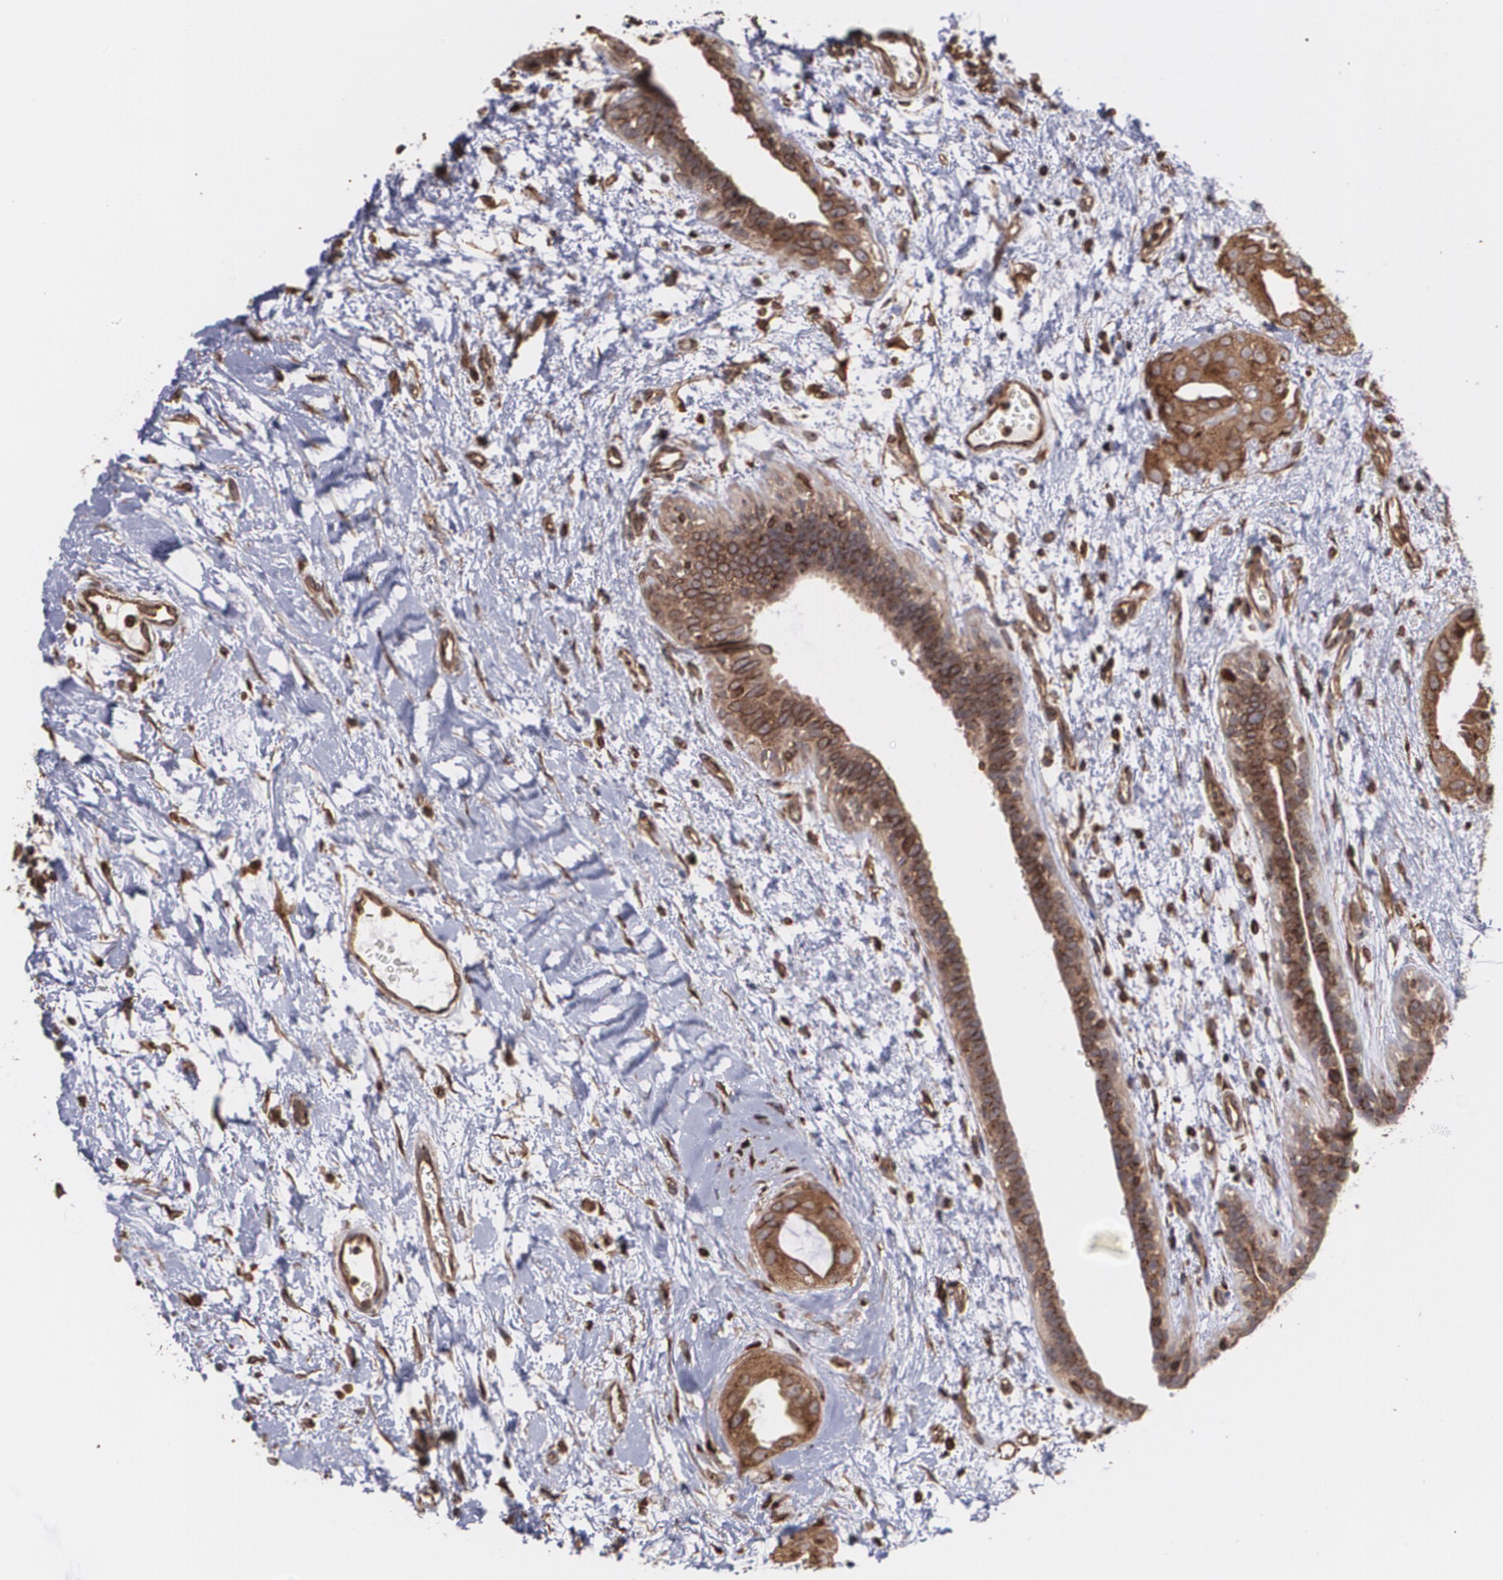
{"staining": {"intensity": "strong", "quantity": ">75%", "location": "cytoplasmic/membranous"}, "tissue": "breast cancer", "cell_type": "Tumor cells", "image_type": "cancer", "snomed": [{"axis": "morphology", "description": "Duct carcinoma"}, {"axis": "topography", "description": "Breast"}], "caption": "Immunohistochemistry (IHC) (DAB (3,3'-diaminobenzidine)) staining of breast invasive ductal carcinoma exhibits strong cytoplasmic/membranous protein expression in about >75% of tumor cells.", "gene": "TRIP11", "patient": {"sex": "female", "age": 40}}